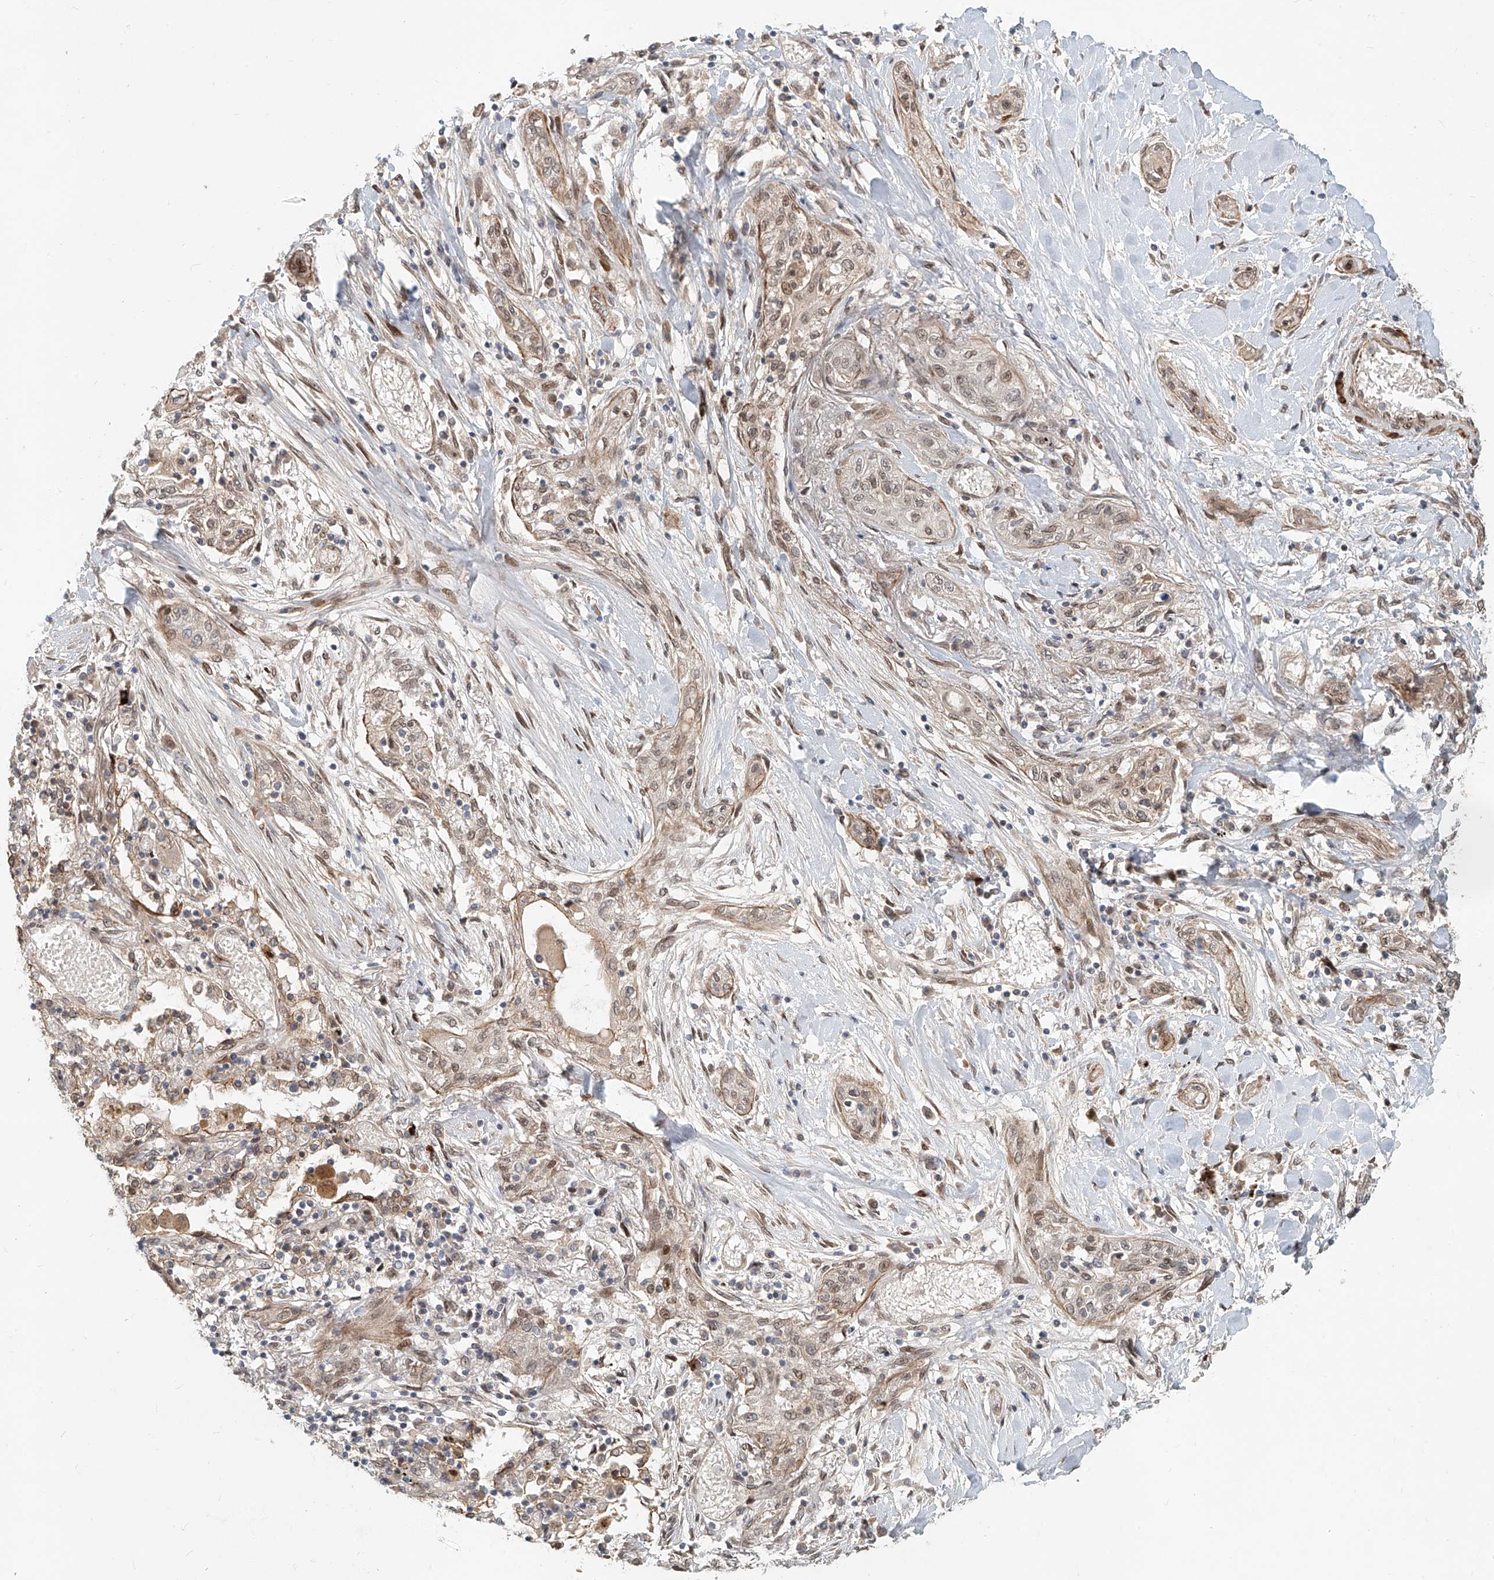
{"staining": {"intensity": "moderate", "quantity": "<25%", "location": "nuclear"}, "tissue": "lung cancer", "cell_type": "Tumor cells", "image_type": "cancer", "snomed": [{"axis": "morphology", "description": "Squamous cell carcinoma, NOS"}, {"axis": "topography", "description": "Lung"}], "caption": "The photomicrograph reveals a brown stain indicating the presence of a protein in the nuclear of tumor cells in squamous cell carcinoma (lung).", "gene": "SASH1", "patient": {"sex": "female", "age": 47}}